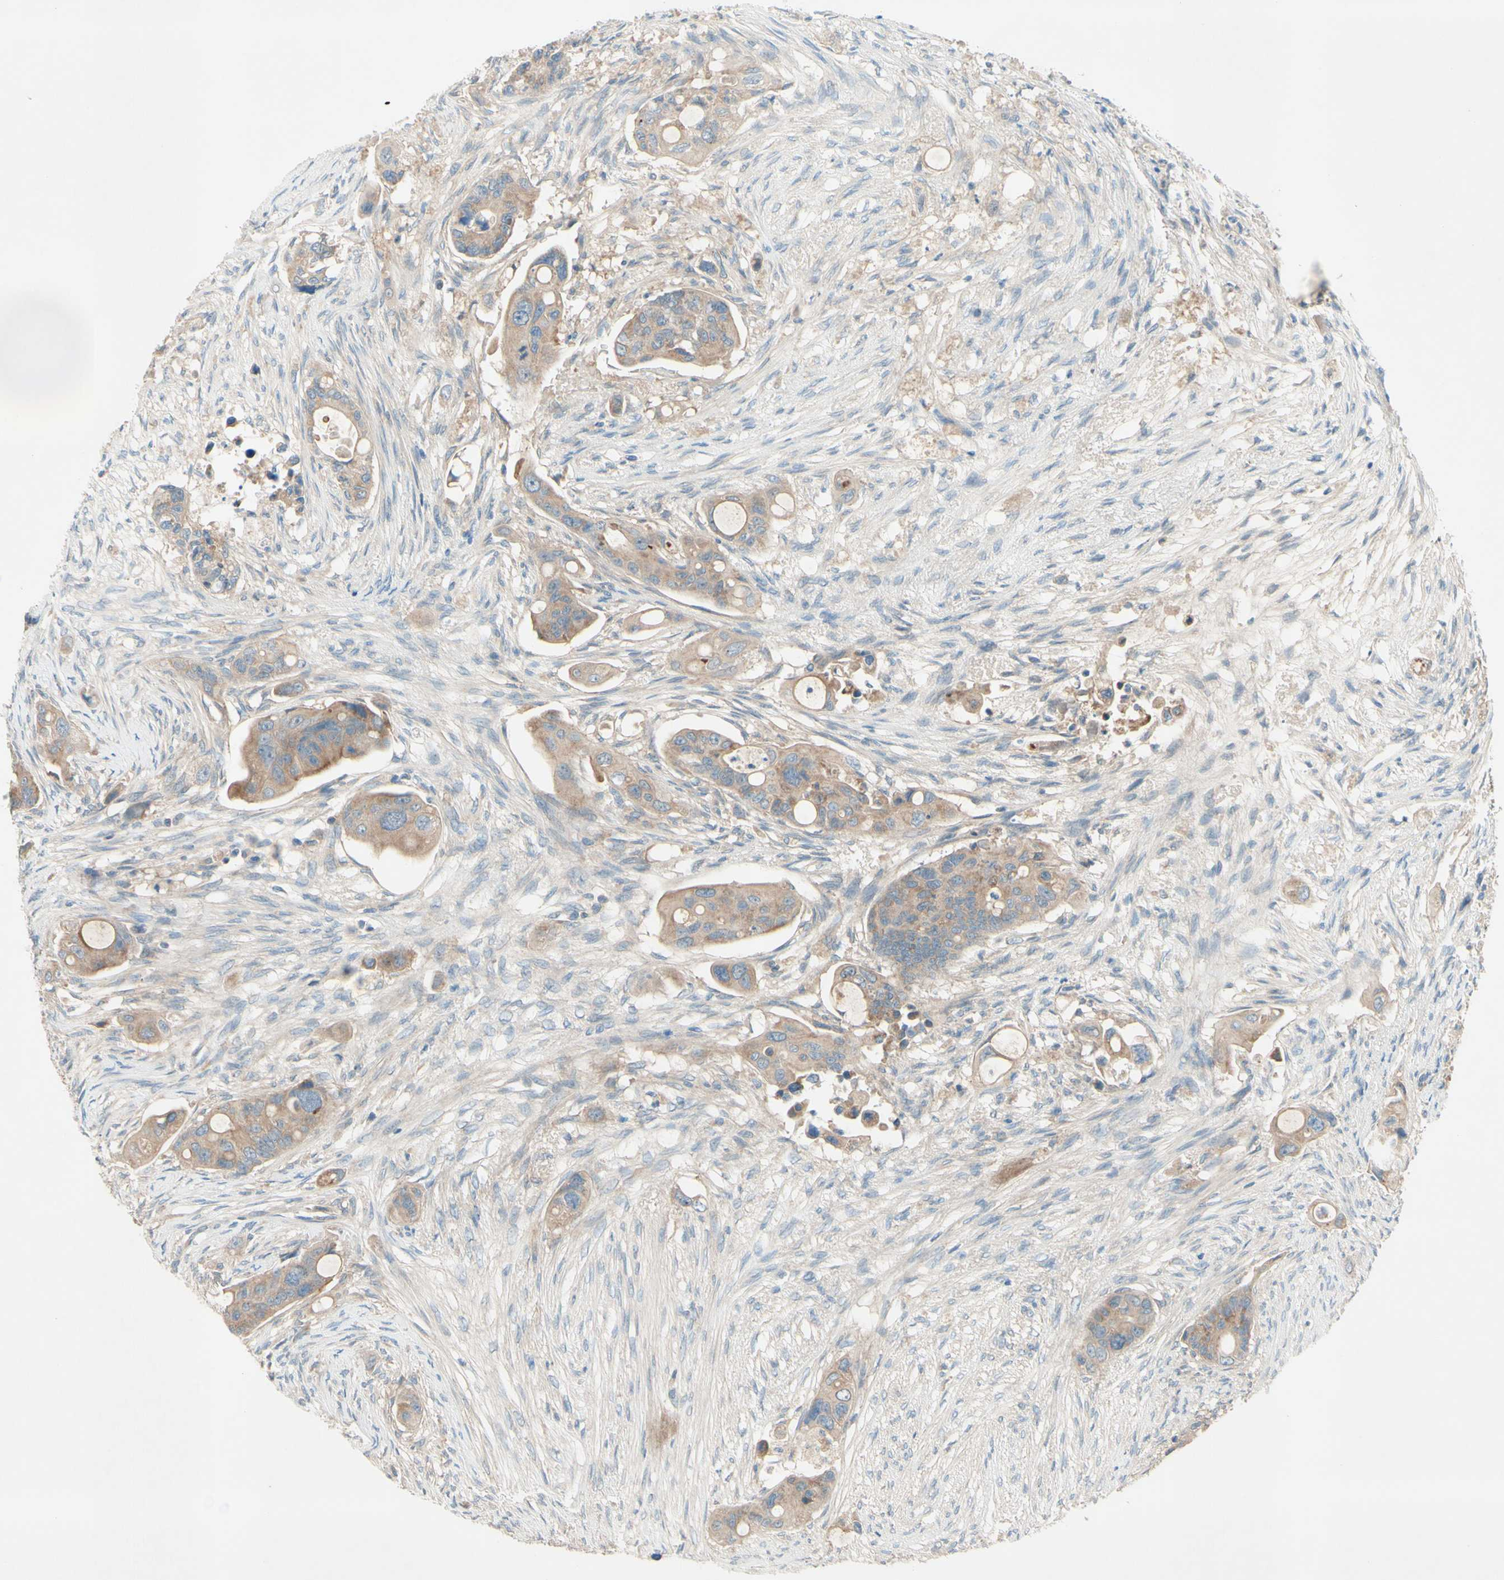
{"staining": {"intensity": "weak", "quantity": "25%-75%", "location": "cytoplasmic/membranous"}, "tissue": "colorectal cancer", "cell_type": "Tumor cells", "image_type": "cancer", "snomed": [{"axis": "morphology", "description": "Adenocarcinoma, NOS"}, {"axis": "topography", "description": "Colon"}], "caption": "Protein staining displays weak cytoplasmic/membranous staining in approximately 25%-75% of tumor cells in colorectal cancer (adenocarcinoma).", "gene": "IL2", "patient": {"sex": "female", "age": 57}}